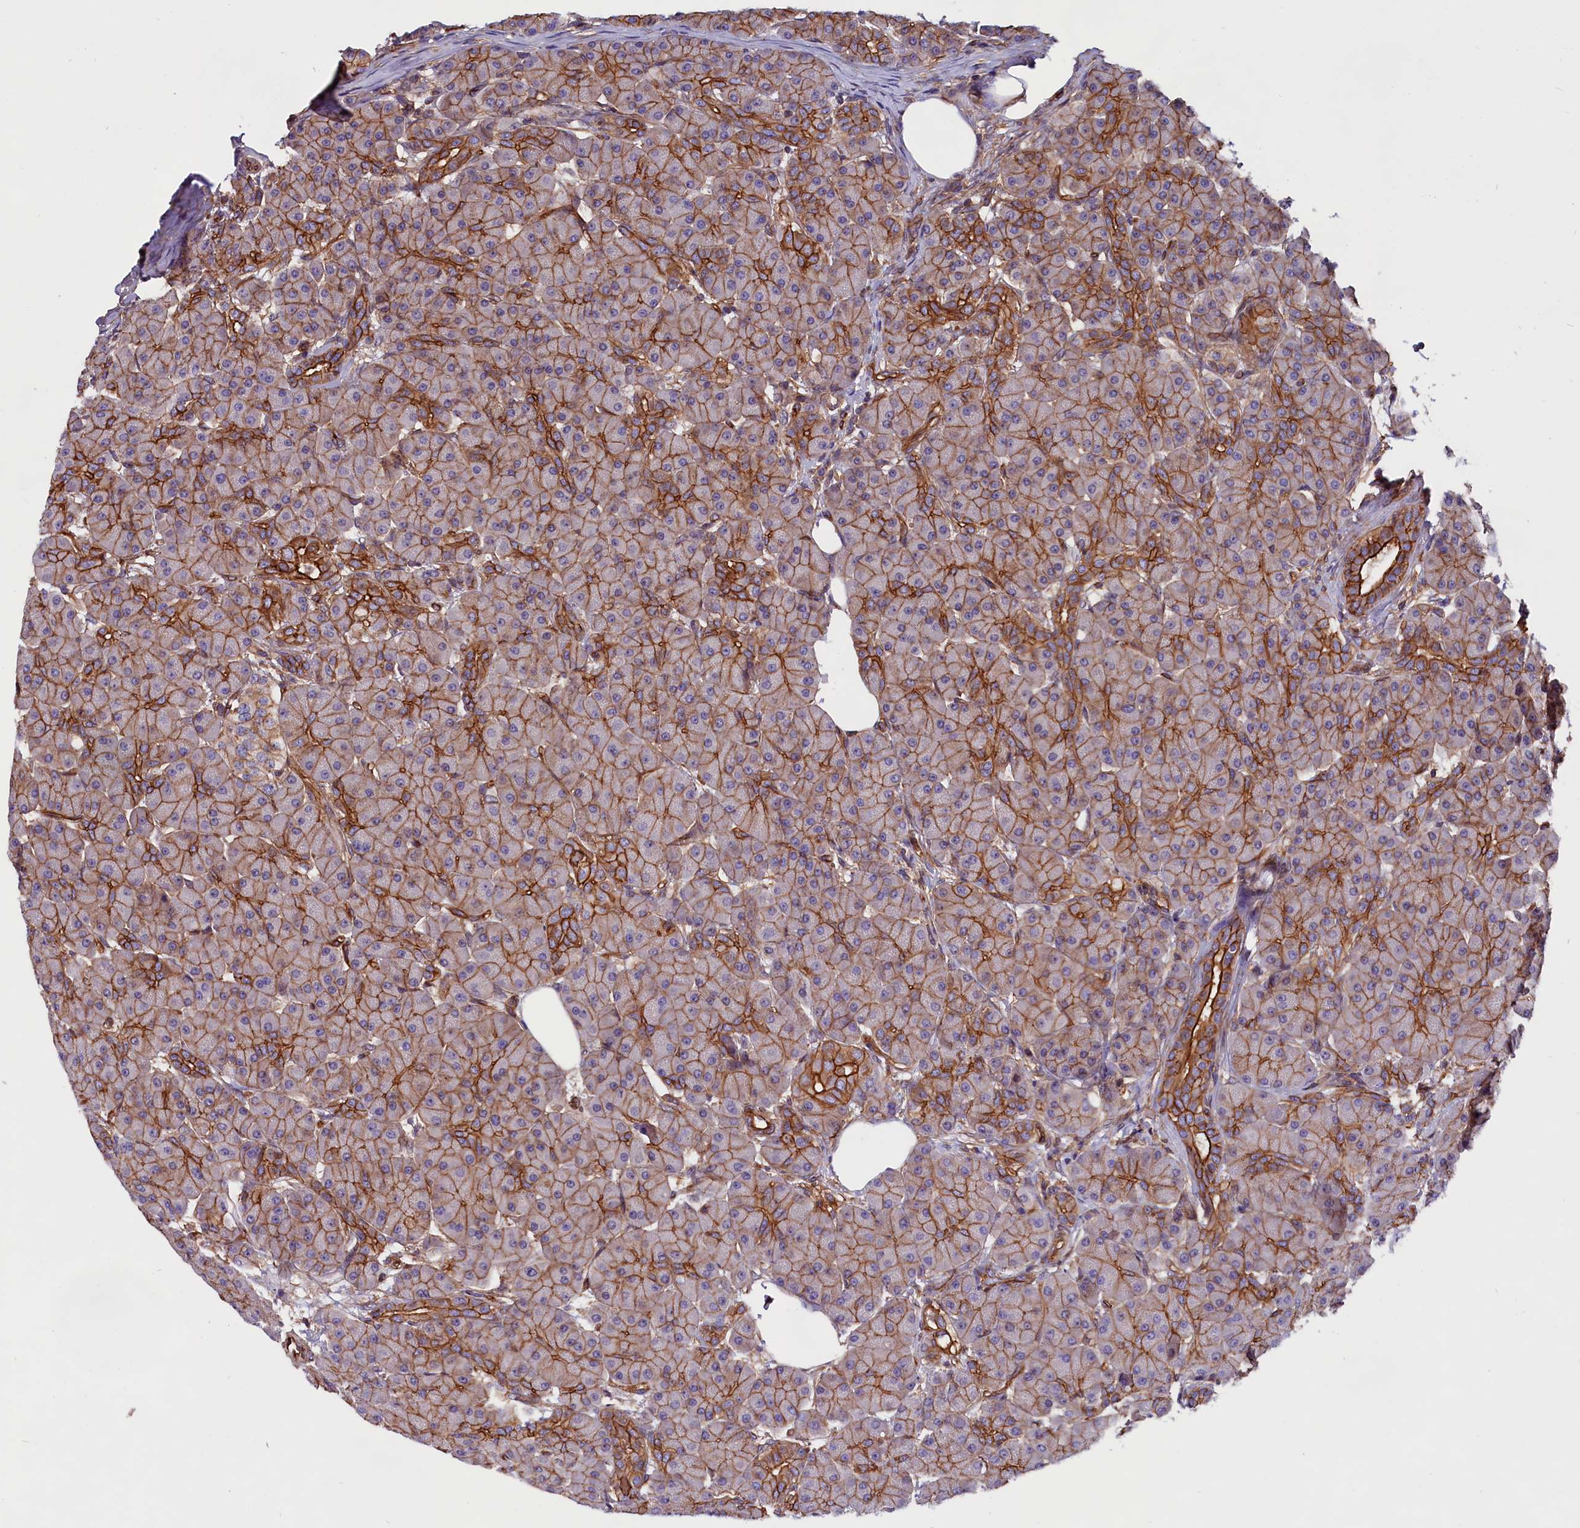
{"staining": {"intensity": "strong", "quantity": "25%-75%", "location": "cytoplasmic/membranous"}, "tissue": "pancreas", "cell_type": "Exocrine glandular cells", "image_type": "normal", "snomed": [{"axis": "morphology", "description": "Normal tissue, NOS"}, {"axis": "topography", "description": "Pancreas"}], "caption": "This micrograph displays immunohistochemistry (IHC) staining of benign human pancreas, with high strong cytoplasmic/membranous staining in approximately 25%-75% of exocrine glandular cells.", "gene": "ZNF749", "patient": {"sex": "male", "age": 63}}